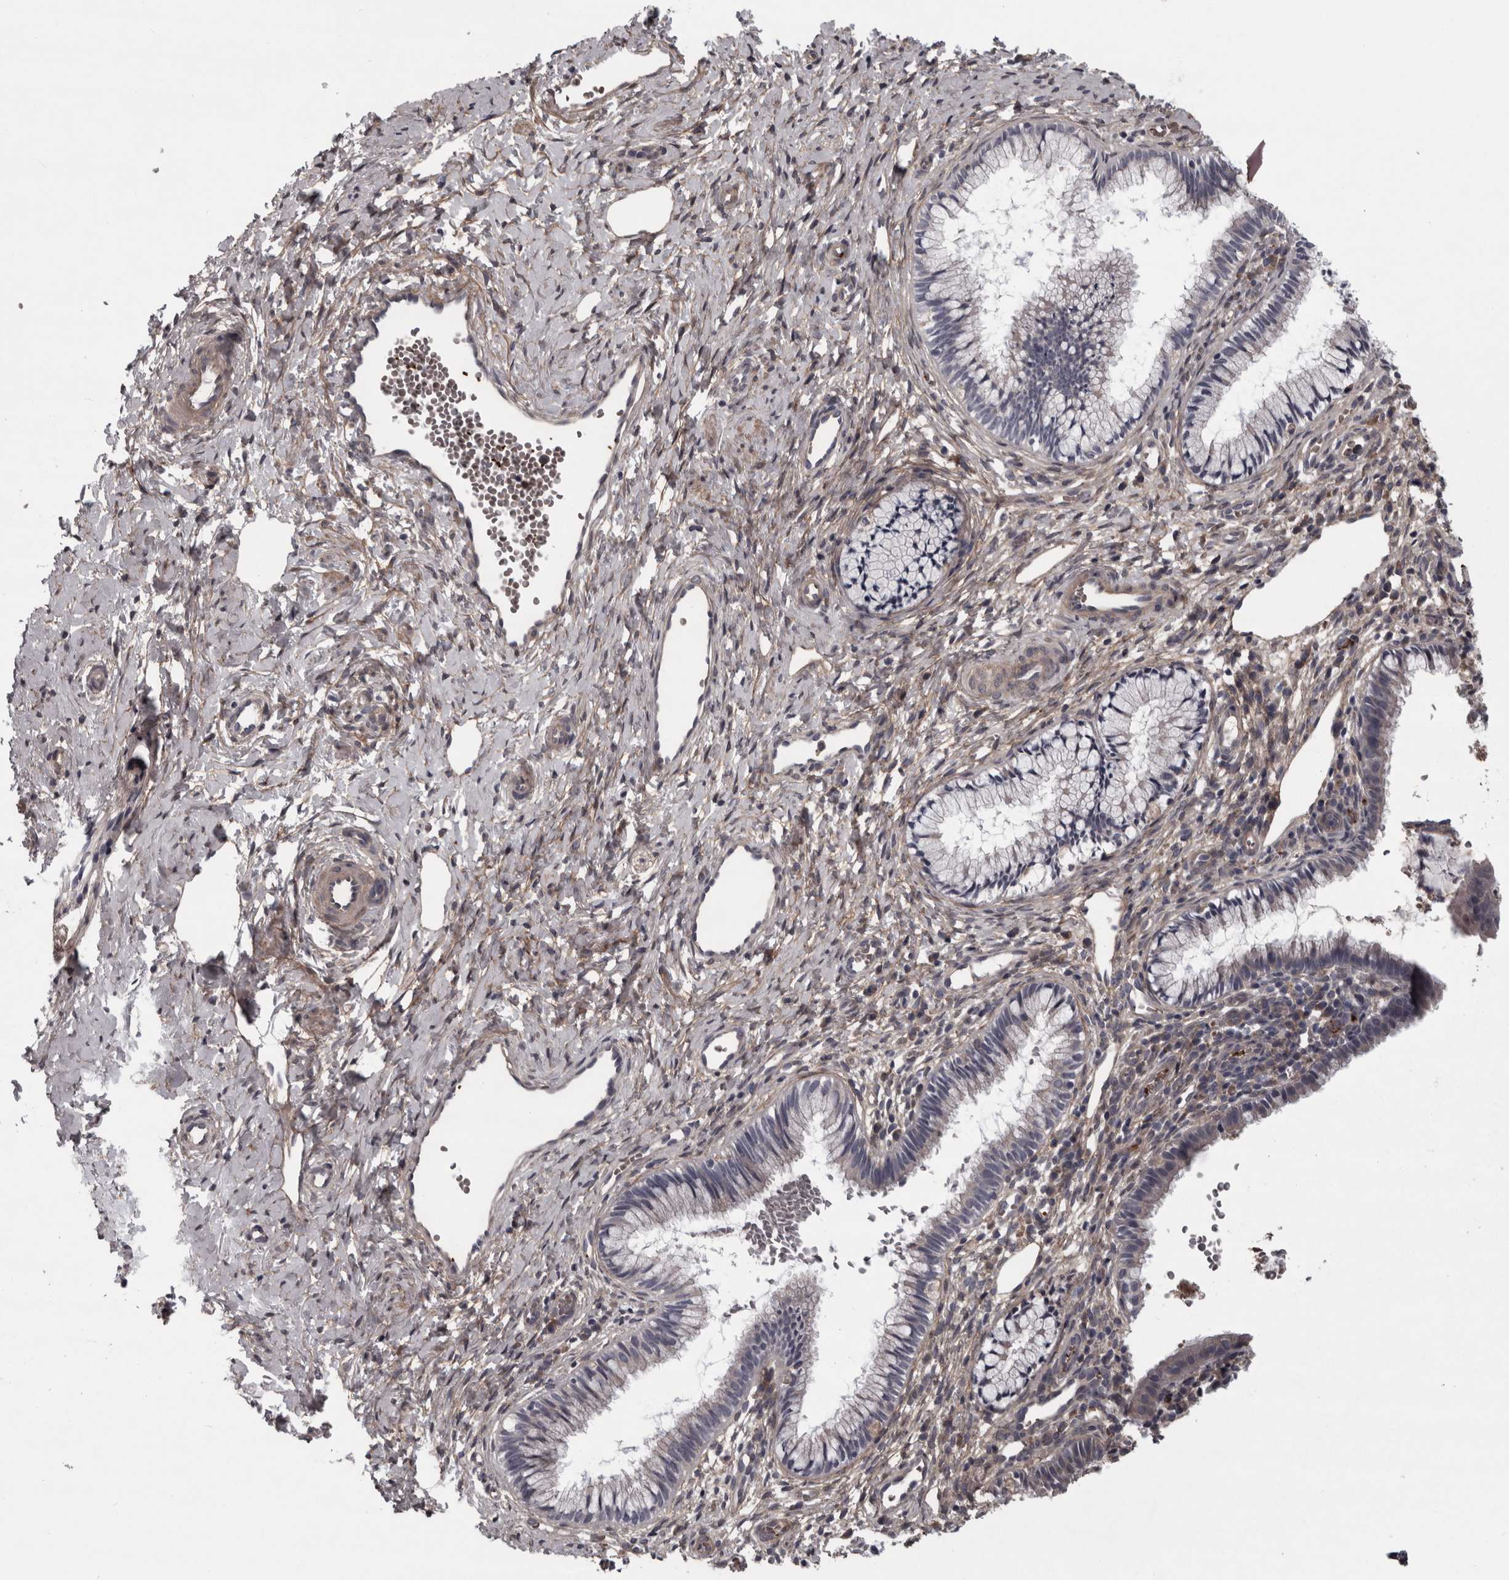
{"staining": {"intensity": "negative", "quantity": "none", "location": "none"}, "tissue": "cervix", "cell_type": "Glandular cells", "image_type": "normal", "snomed": [{"axis": "morphology", "description": "Normal tissue, NOS"}, {"axis": "topography", "description": "Cervix"}], "caption": "An image of human cervix is negative for staining in glandular cells.", "gene": "RSU1", "patient": {"sex": "female", "age": 27}}